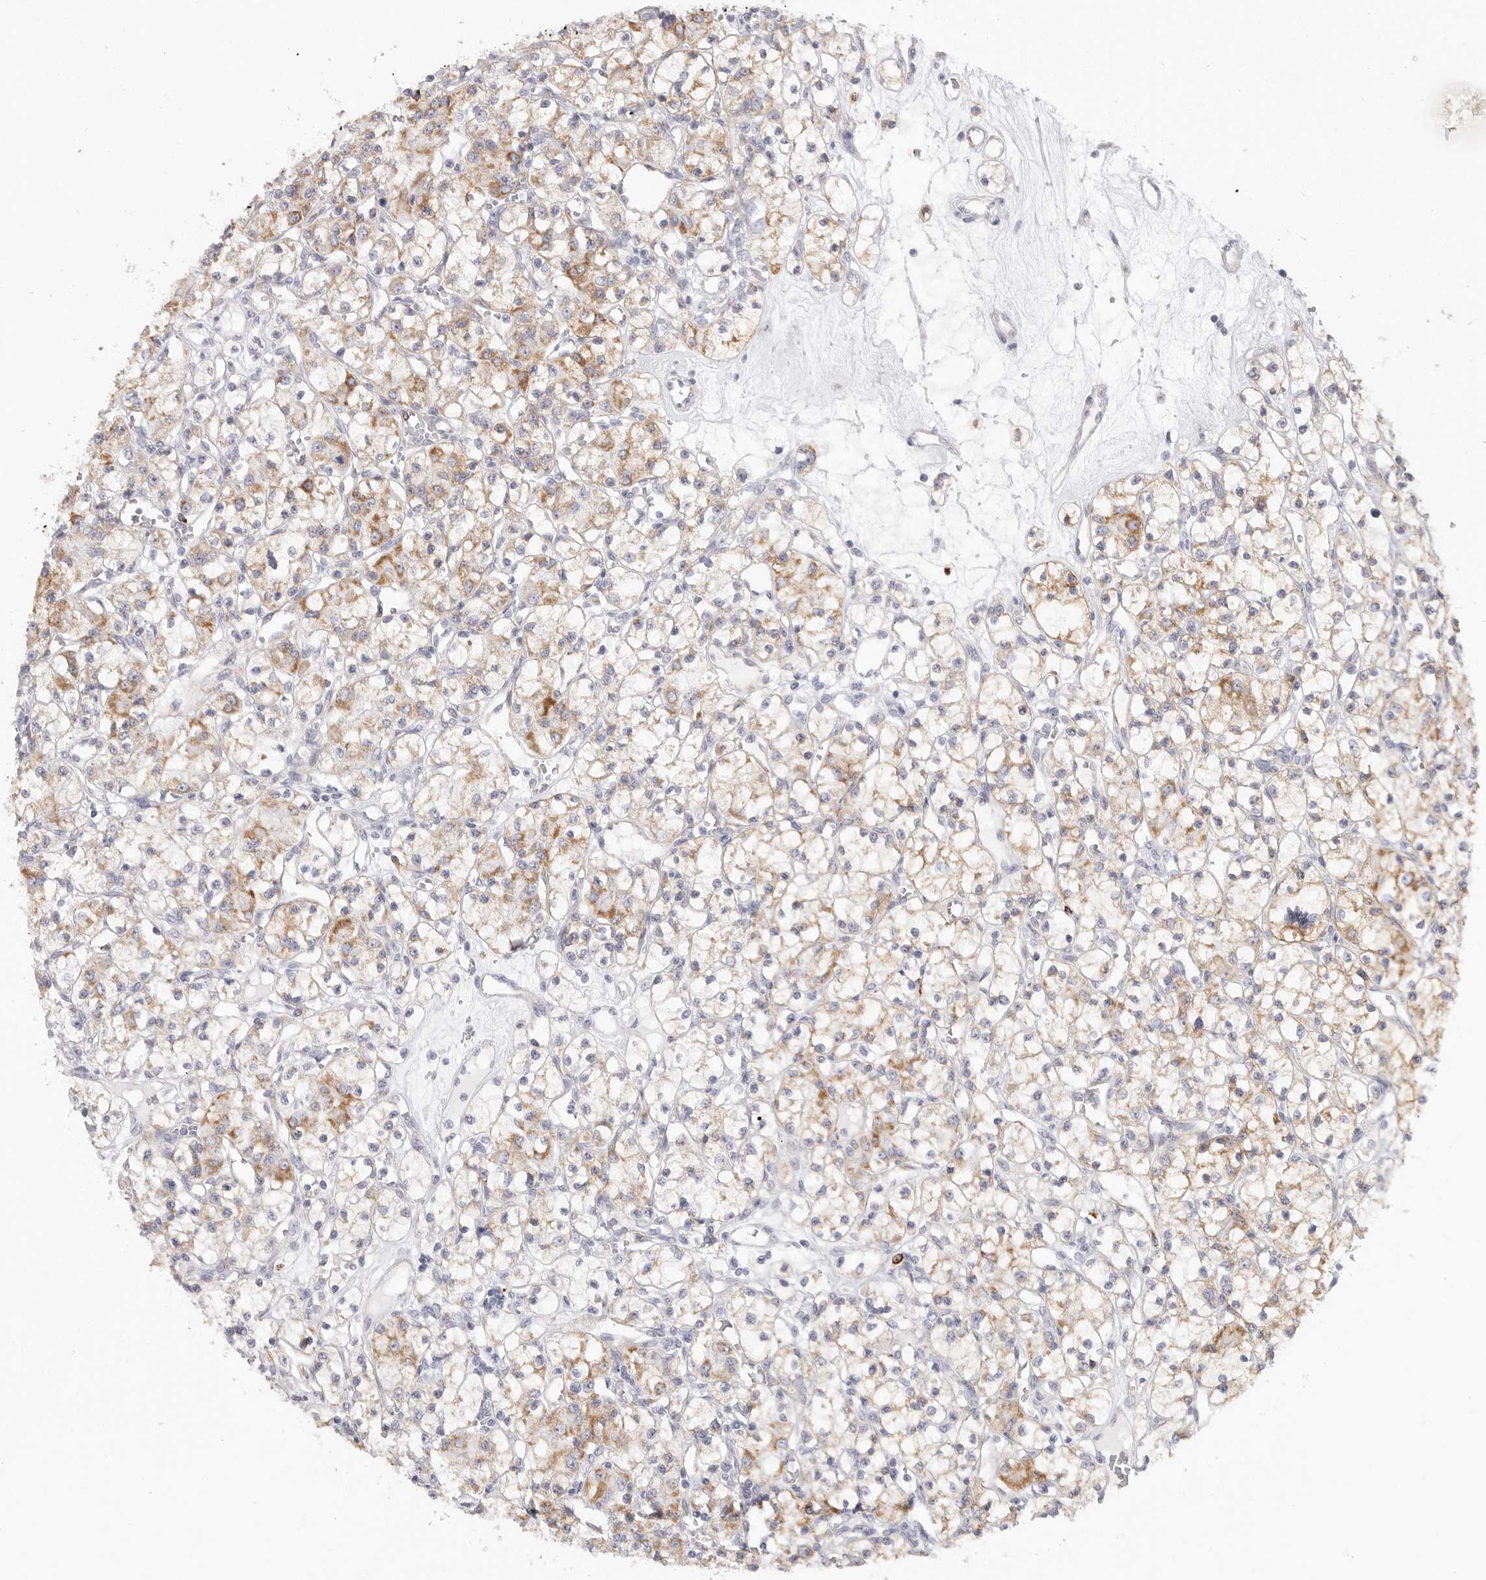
{"staining": {"intensity": "moderate", "quantity": ">75%", "location": "cytoplasmic/membranous"}, "tissue": "renal cancer", "cell_type": "Tumor cells", "image_type": "cancer", "snomed": [{"axis": "morphology", "description": "Adenocarcinoma, NOS"}, {"axis": "topography", "description": "Kidney"}], "caption": "High-magnification brightfield microscopy of renal adenocarcinoma stained with DAB (brown) and counterstained with hematoxylin (blue). tumor cells exhibit moderate cytoplasmic/membranous positivity is identified in approximately>75% of cells.", "gene": "ELP3", "patient": {"sex": "female", "age": 59}}